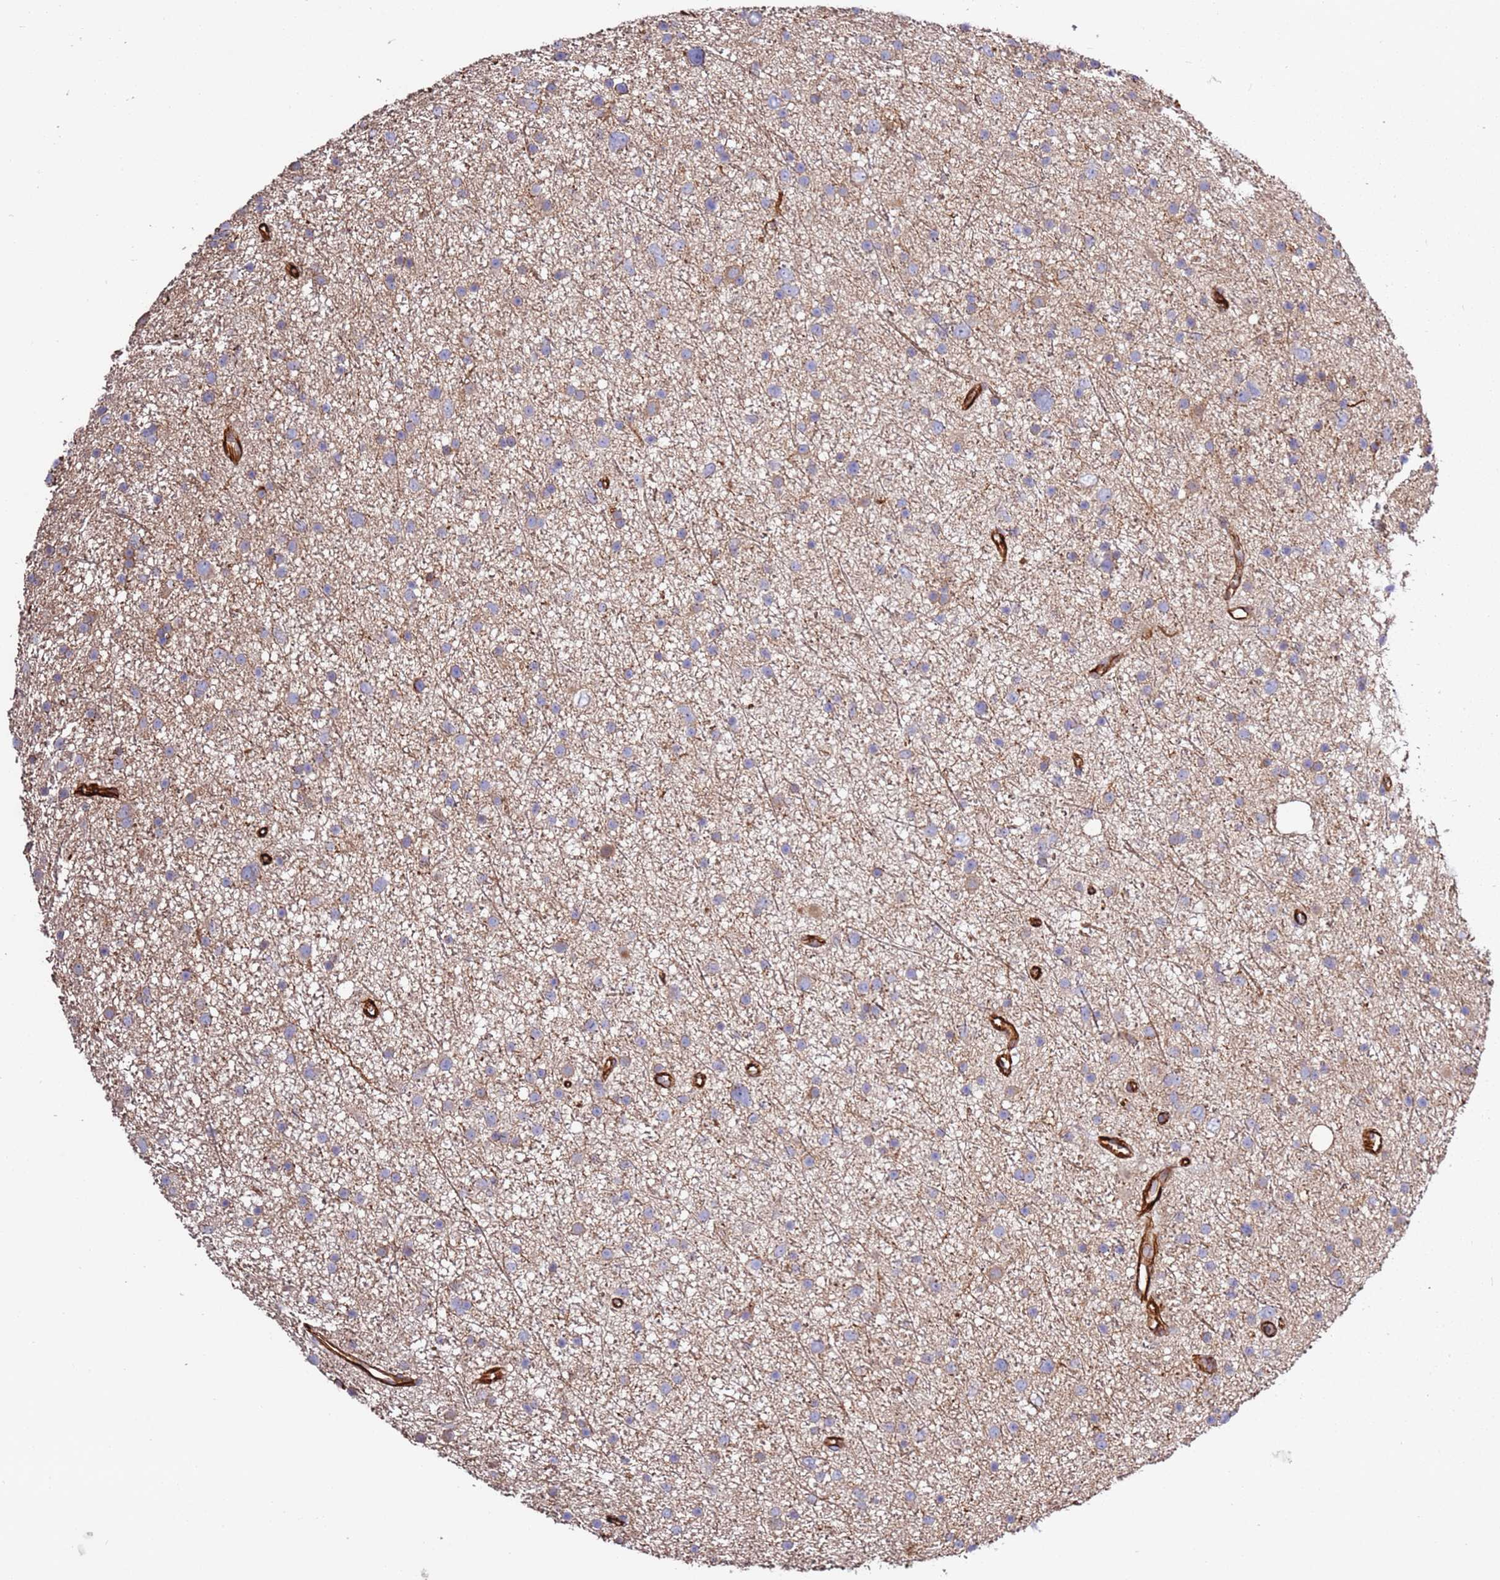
{"staining": {"intensity": "weak", "quantity": "<25%", "location": "cytoplasmic/membranous"}, "tissue": "glioma", "cell_type": "Tumor cells", "image_type": "cancer", "snomed": [{"axis": "morphology", "description": "Glioma, malignant, Low grade"}, {"axis": "topography", "description": "Cerebral cortex"}], "caption": "IHC photomicrograph of neoplastic tissue: malignant glioma (low-grade) stained with DAB shows no significant protein expression in tumor cells.", "gene": "MRGPRE", "patient": {"sex": "female", "age": 39}}